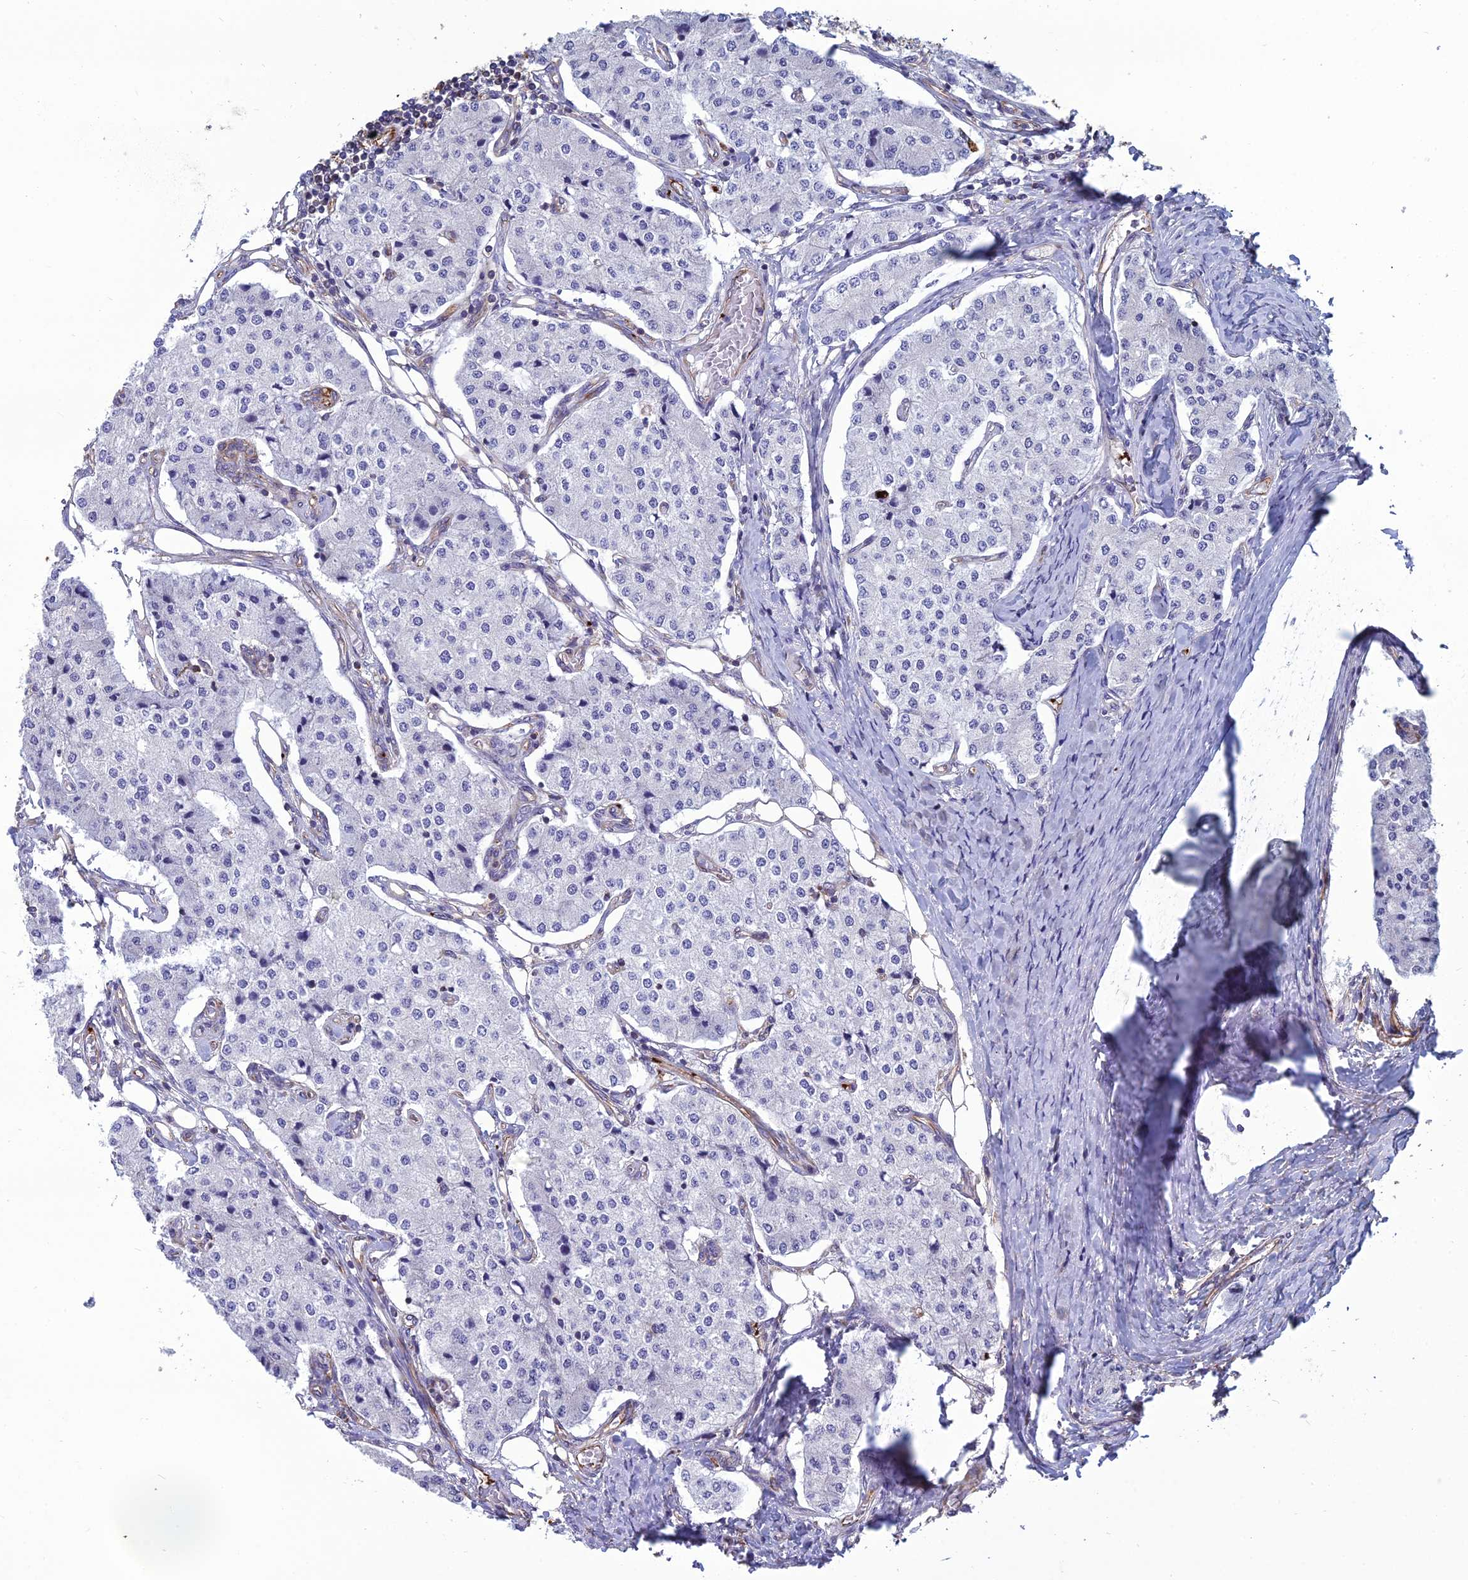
{"staining": {"intensity": "negative", "quantity": "none", "location": "none"}, "tissue": "carcinoid", "cell_type": "Tumor cells", "image_type": "cancer", "snomed": [{"axis": "morphology", "description": "Carcinoid, malignant, NOS"}, {"axis": "topography", "description": "Colon"}], "caption": "The micrograph demonstrates no significant positivity in tumor cells of carcinoid. Nuclei are stained in blue.", "gene": "PSMD11", "patient": {"sex": "female", "age": 52}}